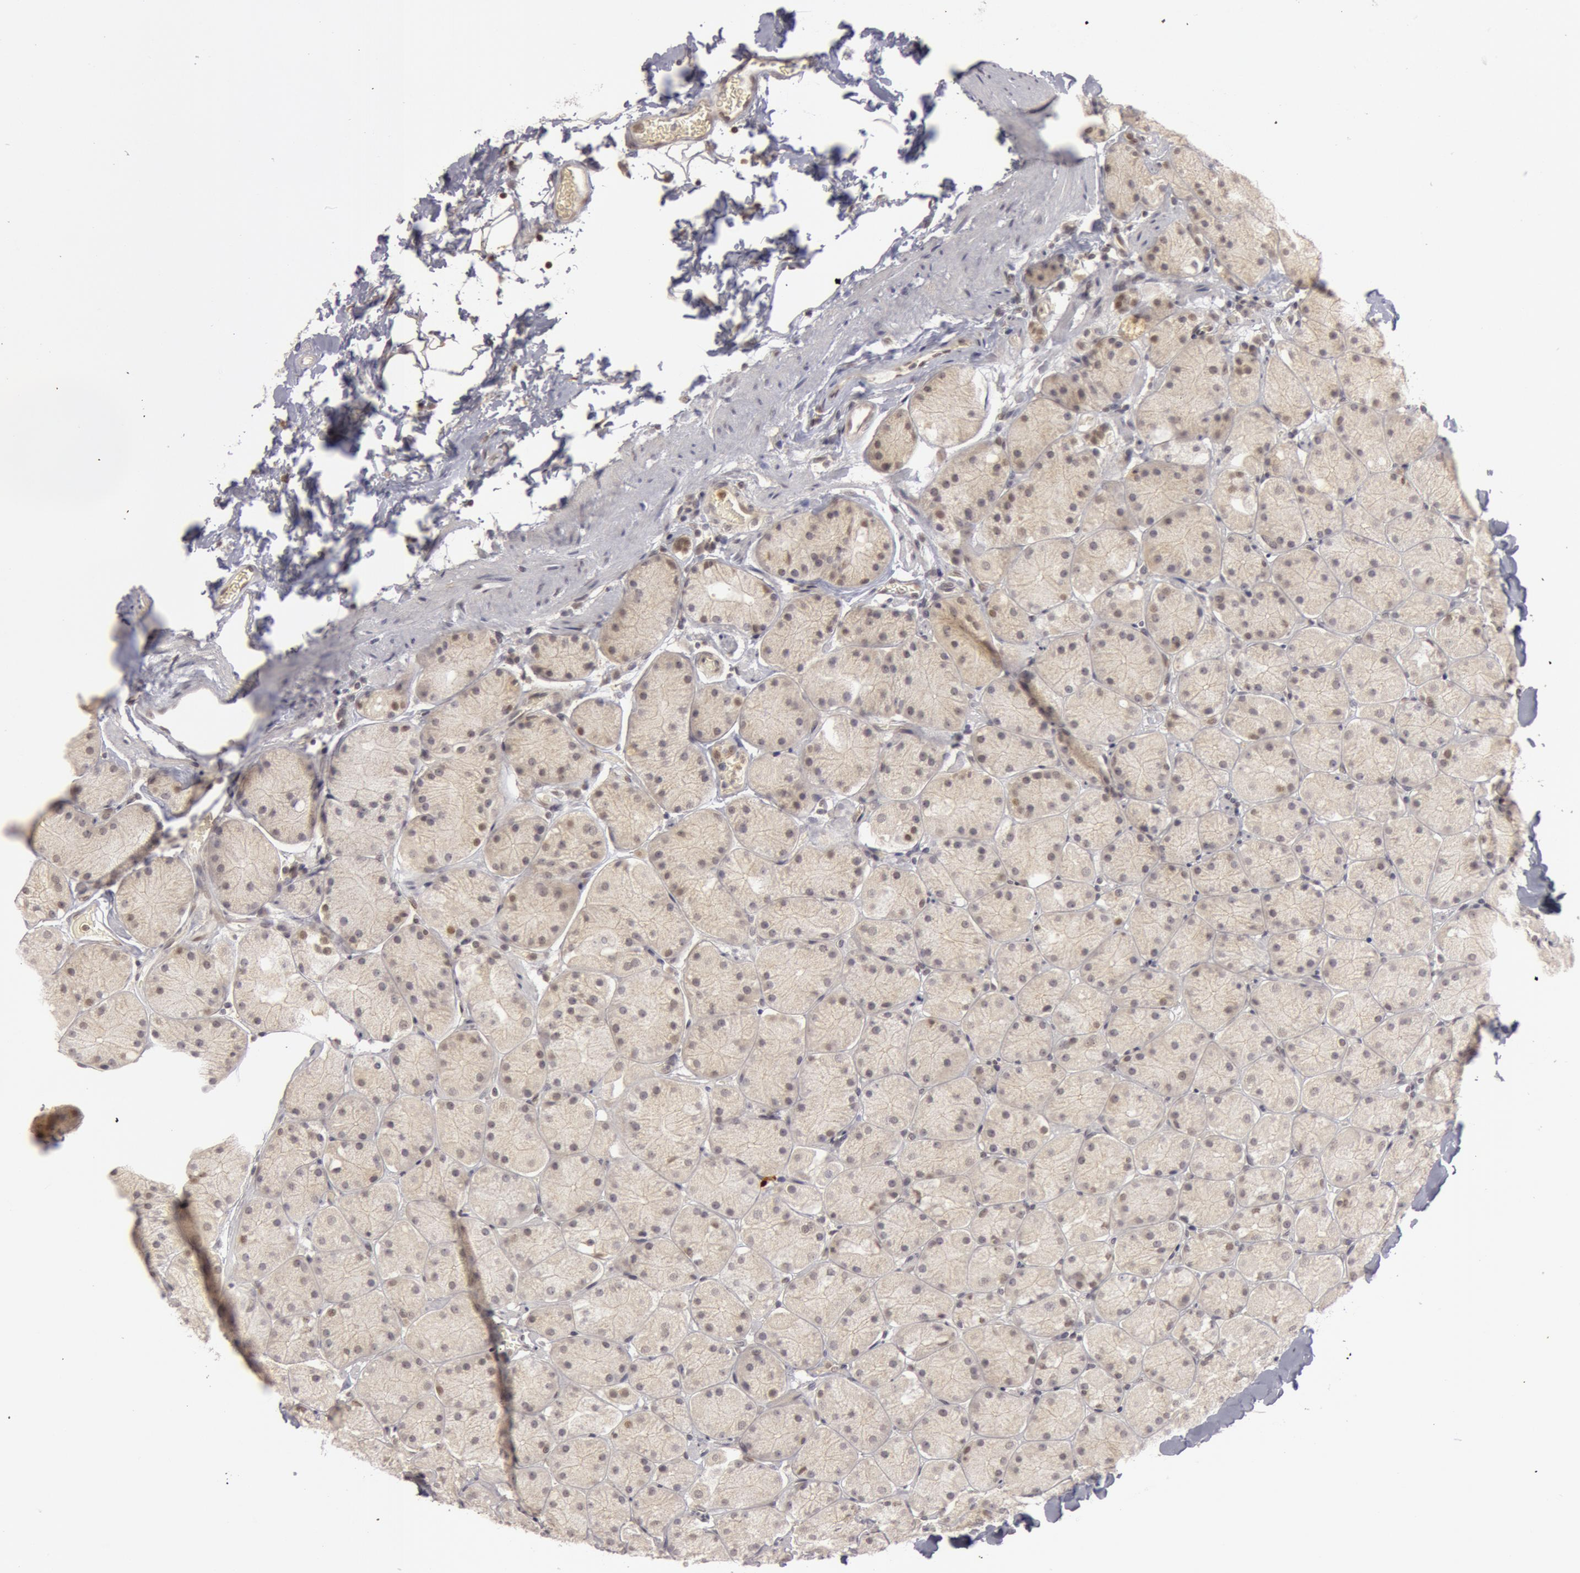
{"staining": {"intensity": "negative", "quantity": "none", "location": "none"}, "tissue": "stomach", "cell_type": "Glandular cells", "image_type": "normal", "snomed": [{"axis": "morphology", "description": "Normal tissue, NOS"}, {"axis": "topography", "description": "Stomach, upper"}, {"axis": "topography", "description": "Stomach"}], "caption": "This is a image of IHC staining of benign stomach, which shows no expression in glandular cells. (DAB IHC visualized using brightfield microscopy, high magnification).", "gene": "OASL", "patient": {"sex": "male", "age": 76}}